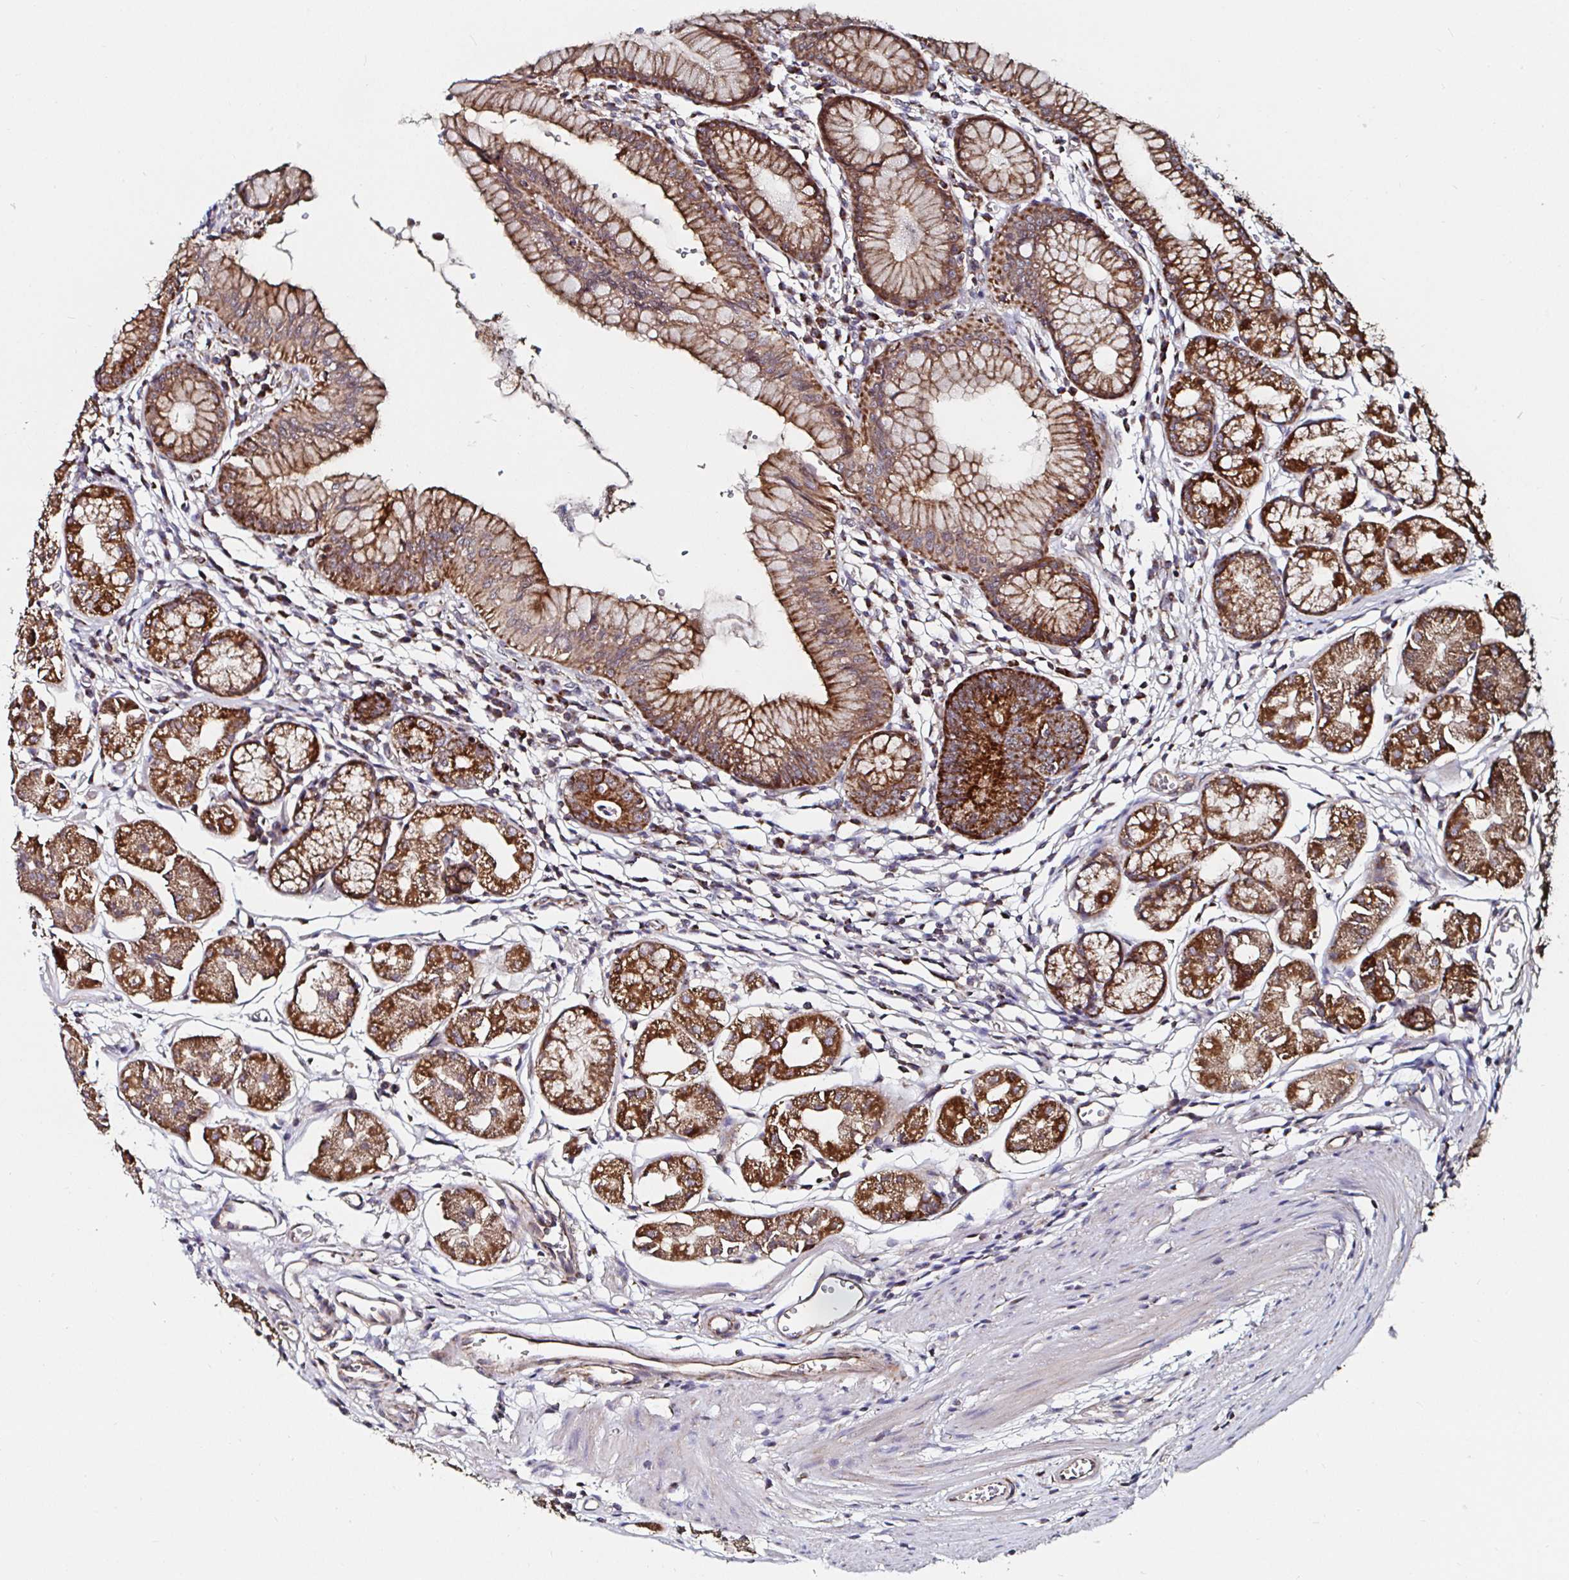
{"staining": {"intensity": "strong", "quantity": ">75%", "location": "cytoplasmic/membranous"}, "tissue": "stomach", "cell_type": "Glandular cells", "image_type": "normal", "snomed": [{"axis": "morphology", "description": "Normal tissue, NOS"}, {"axis": "topography", "description": "Stomach"}], "caption": "Brown immunohistochemical staining in normal human stomach exhibits strong cytoplasmic/membranous expression in about >75% of glandular cells. The protein is shown in brown color, while the nuclei are stained blue.", "gene": "ATAD3A", "patient": {"sex": "male", "age": 55}}